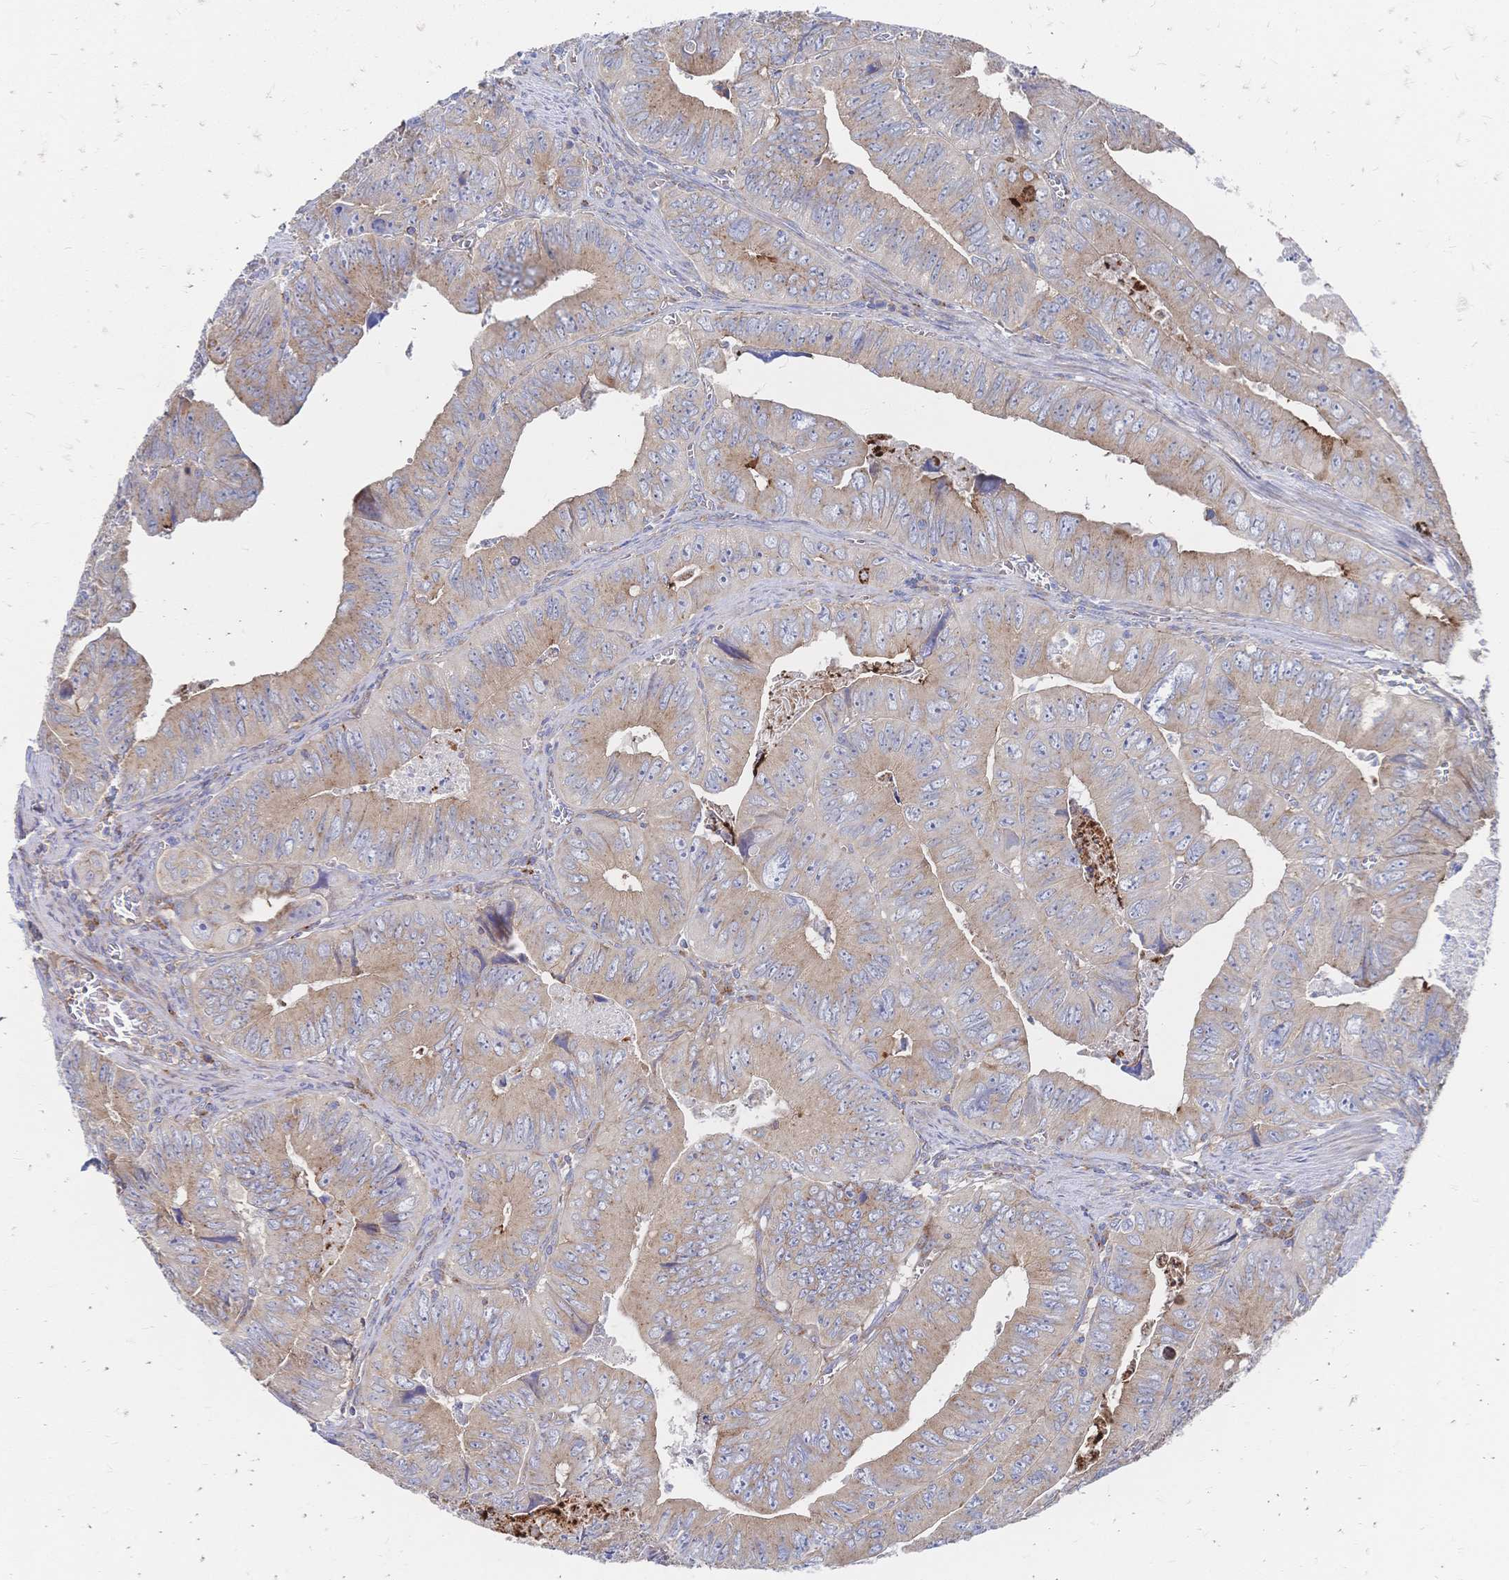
{"staining": {"intensity": "moderate", "quantity": ">75%", "location": "cytoplasmic/membranous"}, "tissue": "colorectal cancer", "cell_type": "Tumor cells", "image_type": "cancer", "snomed": [{"axis": "morphology", "description": "Adenocarcinoma, NOS"}, {"axis": "topography", "description": "Colon"}], "caption": "Colorectal cancer was stained to show a protein in brown. There is medium levels of moderate cytoplasmic/membranous positivity in approximately >75% of tumor cells.", "gene": "SORBS1", "patient": {"sex": "female", "age": 84}}